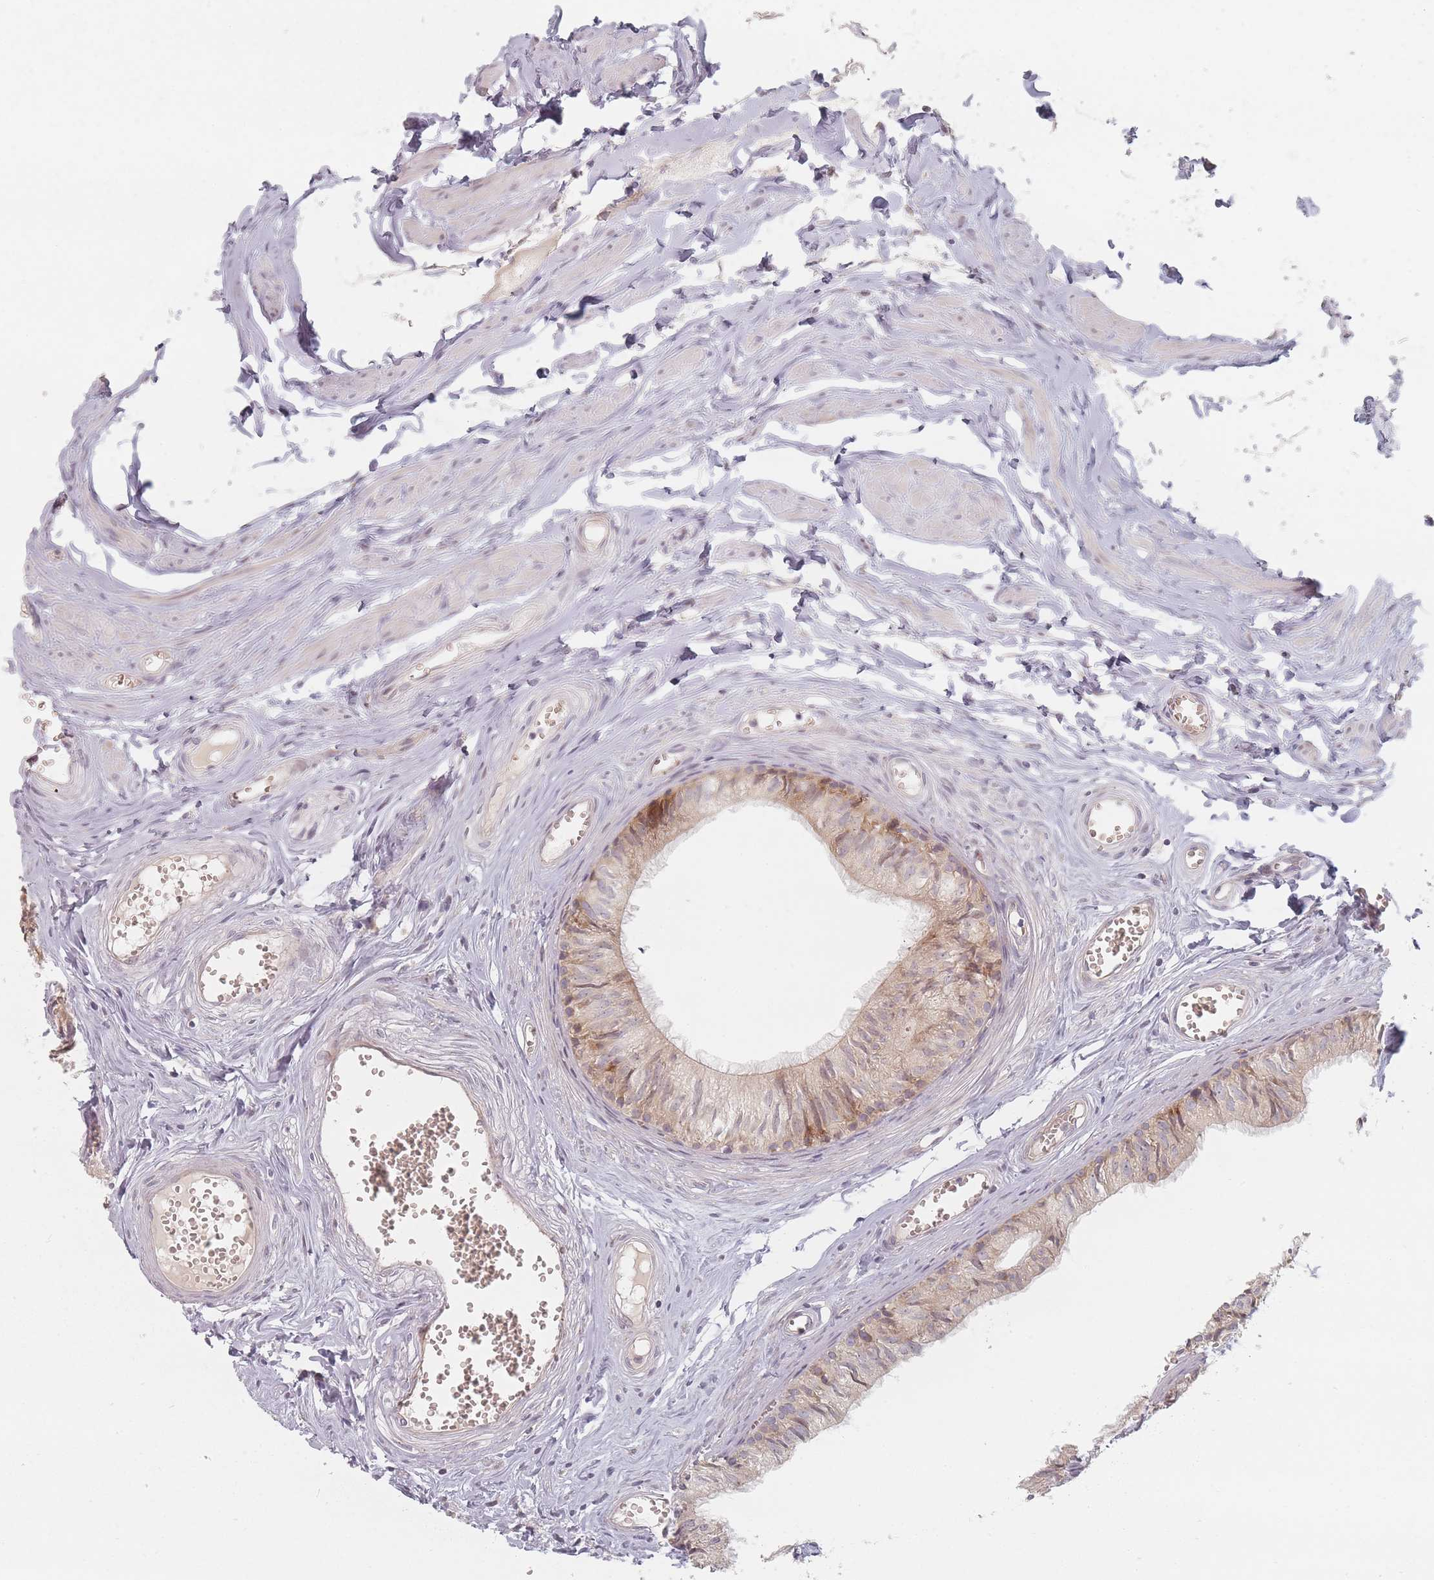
{"staining": {"intensity": "weak", "quantity": ">75%", "location": "cytoplasmic/membranous"}, "tissue": "epididymis", "cell_type": "Glandular cells", "image_type": "normal", "snomed": [{"axis": "morphology", "description": "Normal tissue, NOS"}, {"axis": "topography", "description": "Epididymis"}], "caption": "Approximately >75% of glandular cells in normal human epididymis show weak cytoplasmic/membranous protein staining as visualized by brown immunohistochemical staining.", "gene": "ZKSCAN7", "patient": {"sex": "male", "age": 36}}